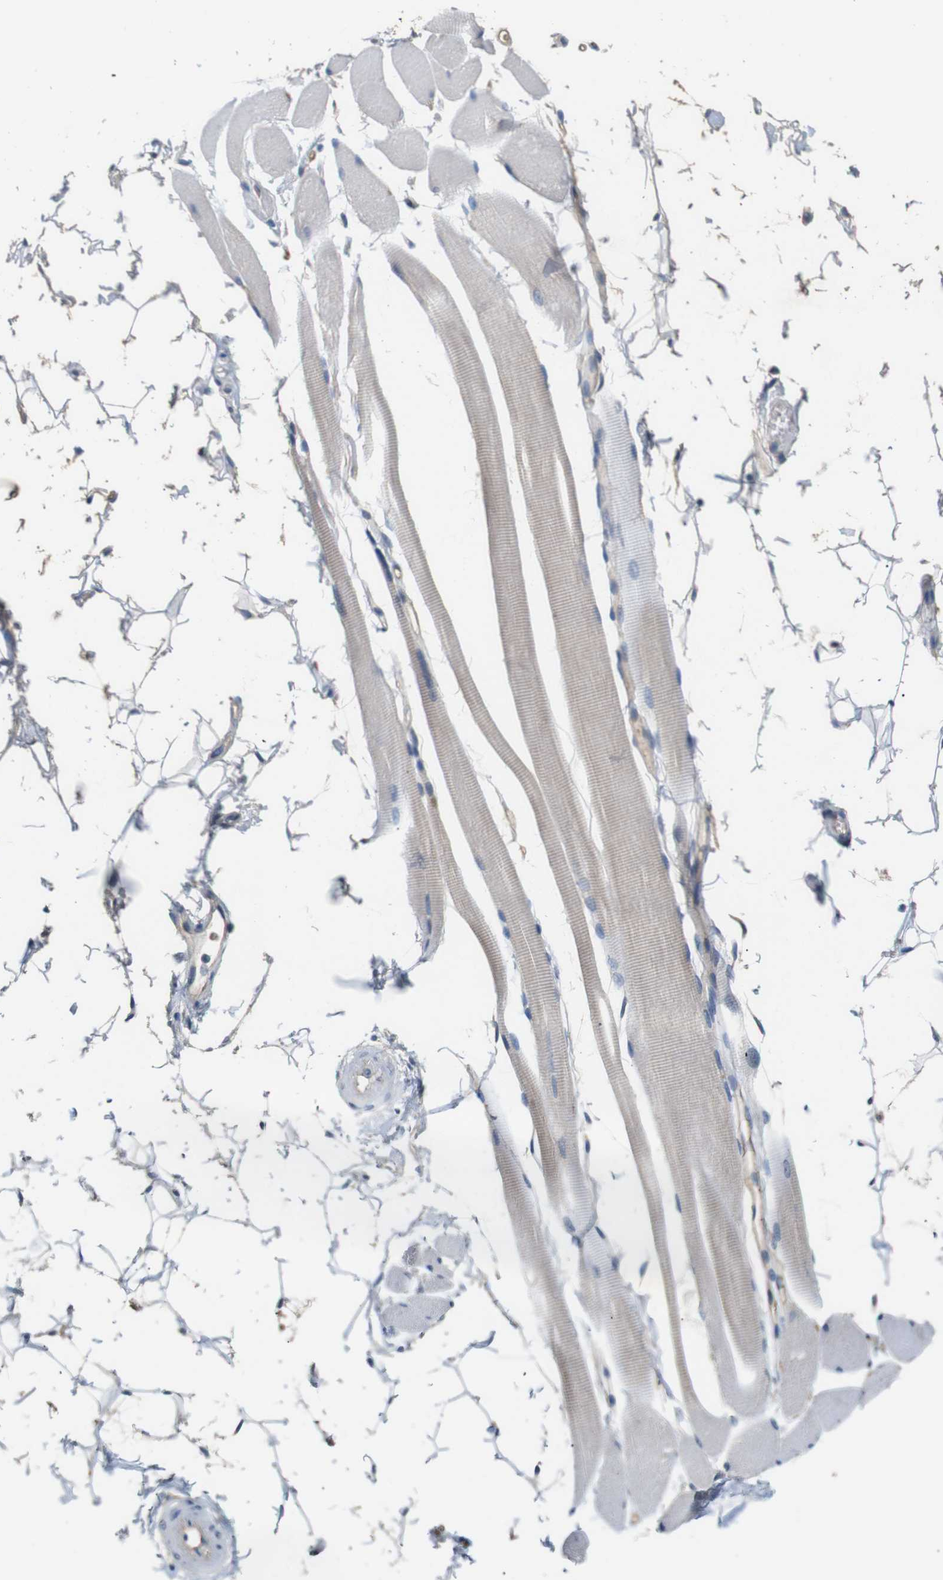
{"staining": {"intensity": "weak", "quantity": "<25%", "location": "cytoplasmic/membranous"}, "tissue": "skeletal muscle", "cell_type": "Myocytes", "image_type": "normal", "snomed": [{"axis": "morphology", "description": "Normal tissue, NOS"}, {"axis": "topography", "description": "Skeletal muscle"}, {"axis": "topography", "description": "Oral tissue"}, {"axis": "topography", "description": "Peripheral nerve tissue"}], "caption": "An immunohistochemistry image of unremarkable skeletal muscle is shown. There is no staining in myocytes of skeletal muscle.", "gene": "ITGA5", "patient": {"sex": "female", "age": 84}}